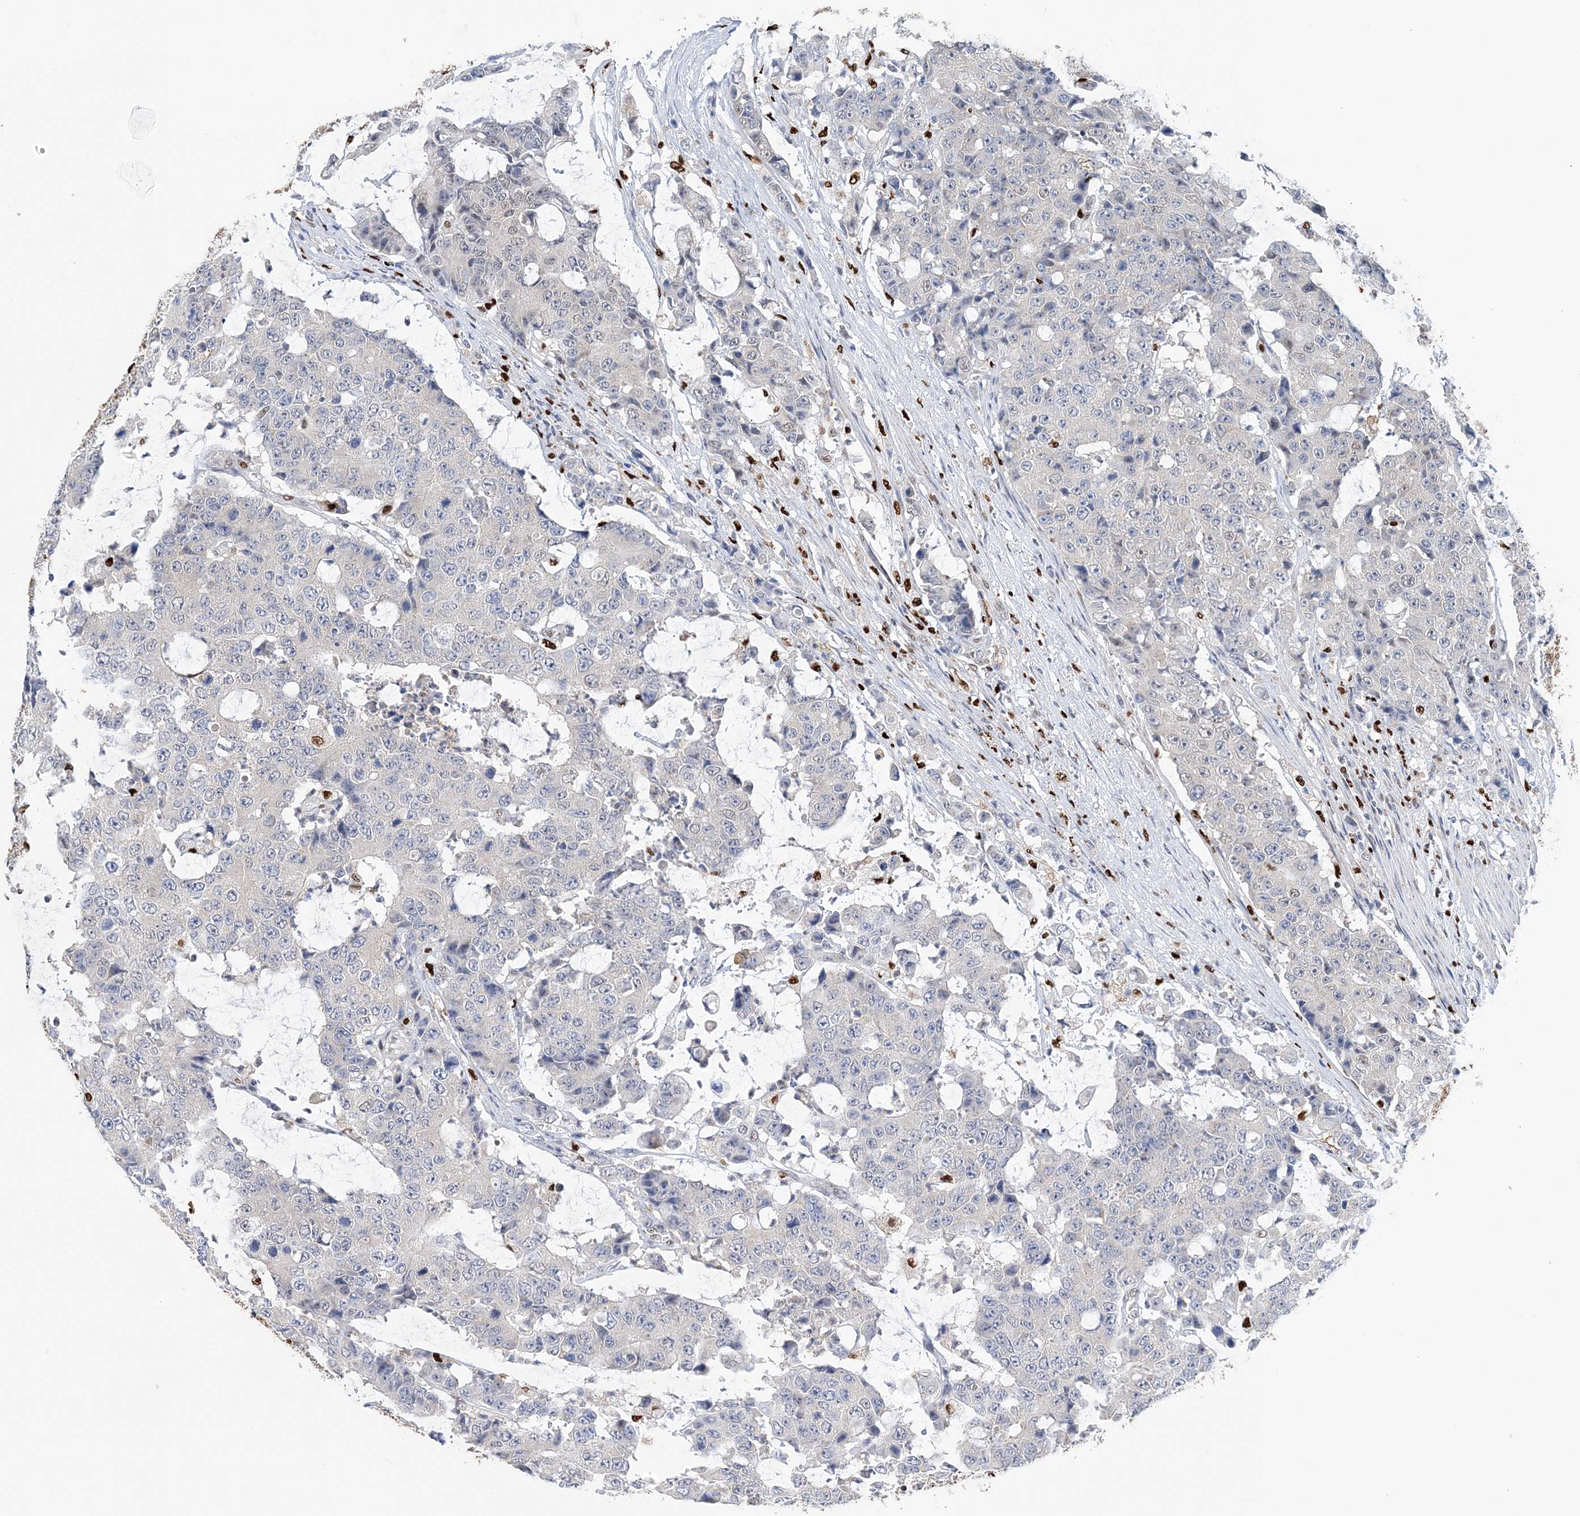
{"staining": {"intensity": "negative", "quantity": "none", "location": "none"}, "tissue": "colorectal cancer", "cell_type": "Tumor cells", "image_type": "cancer", "snomed": [{"axis": "morphology", "description": "Adenocarcinoma, NOS"}, {"axis": "topography", "description": "Colon"}], "caption": "IHC image of neoplastic tissue: colorectal adenocarcinoma stained with DAB (3,3'-diaminobenzidine) shows no significant protein positivity in tumor cells.", "gene": "NIT2", "patient": {"sex": "female", "age": 86}}